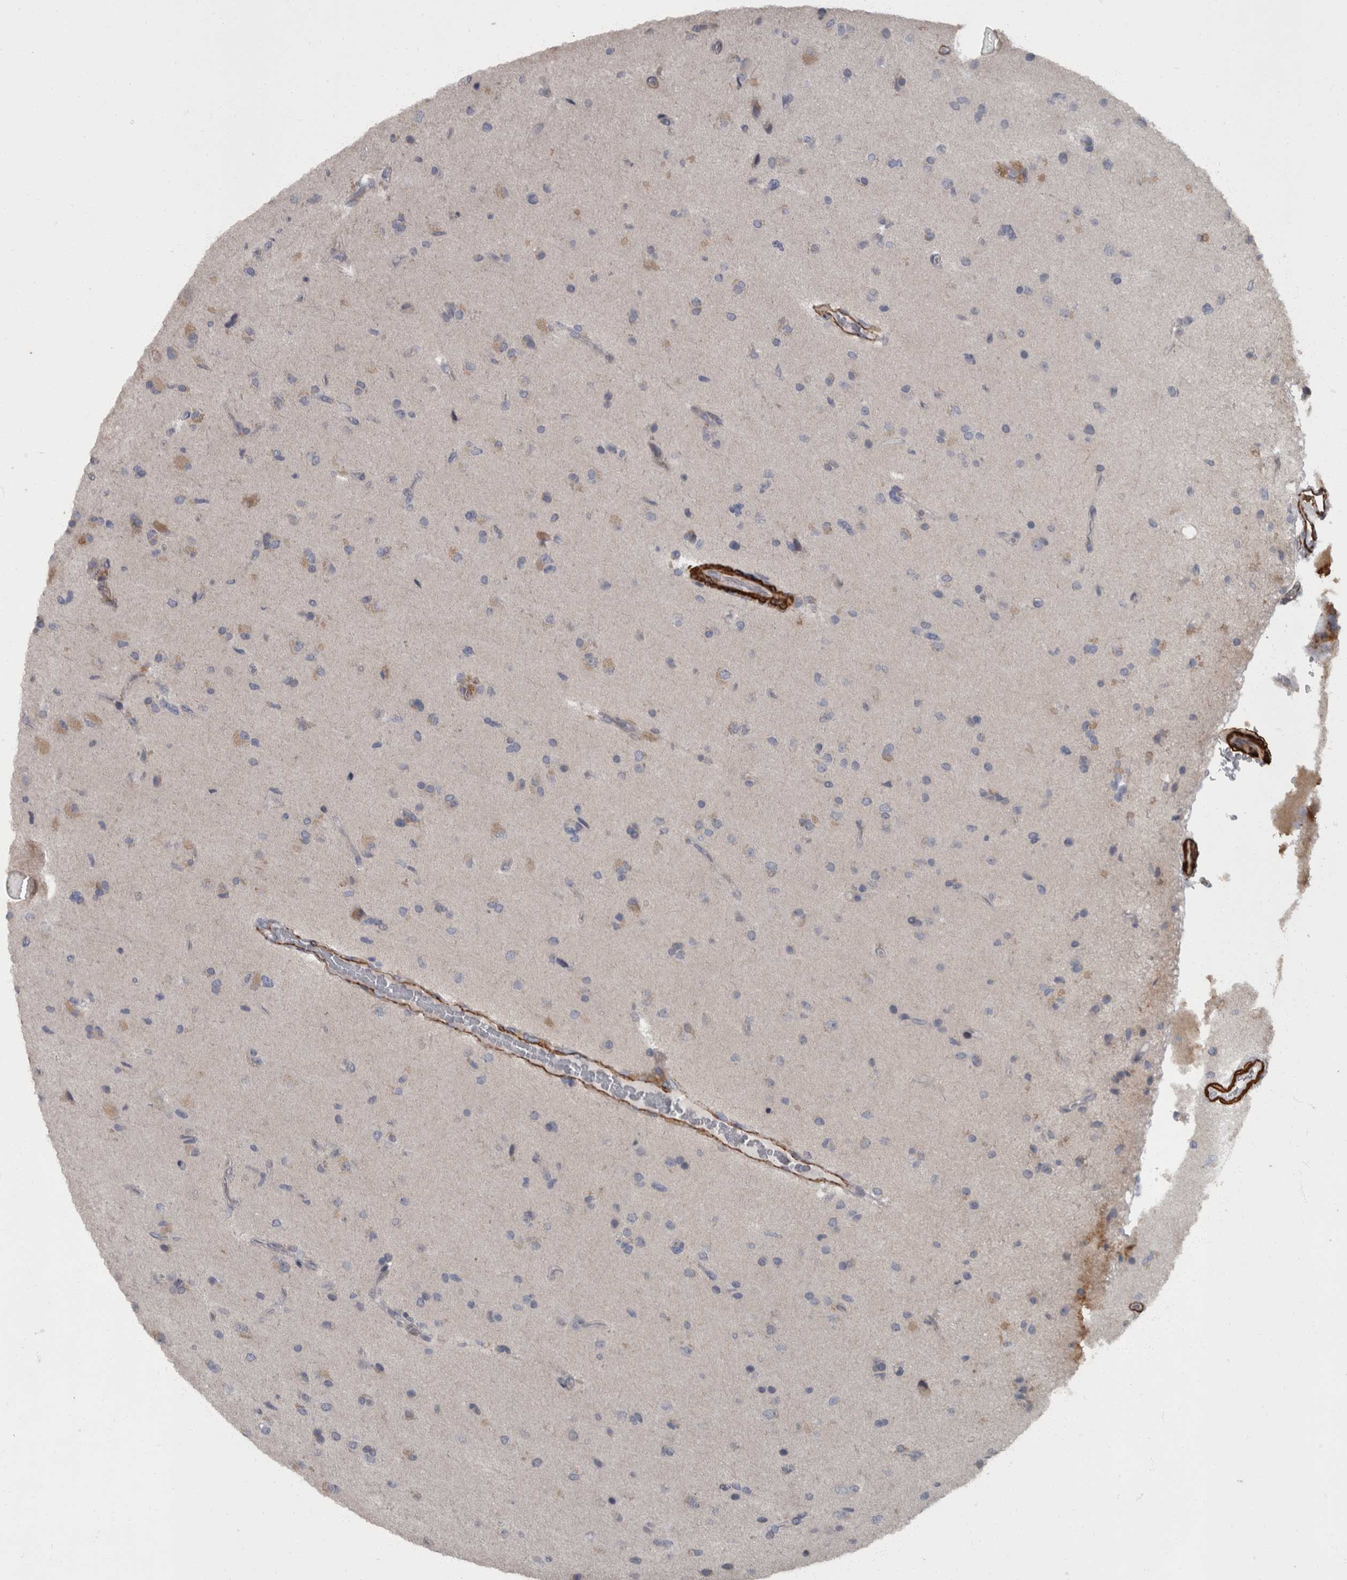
{"staining": {"intensity": "negative", "quantity": "none", "location": "none"}, "tissue": "glioma", "cell_type": "Tumor cells", "image_type": "cancer", "snomed": [{"axis": "morphology", "description": "Glioma, malignant, High grade"}, {"axis": "topography", "description": "Brain"}], "caption": "Immunohistochemical staining of glioma shows no significant staining in tumor cells. (Brightfield microscopy of DAB (3,3'-diaminobenzidine) immunohistochemistry at high magnification).", "gene": "MASTL", "patient": {"sex": "male", "age": 72}}